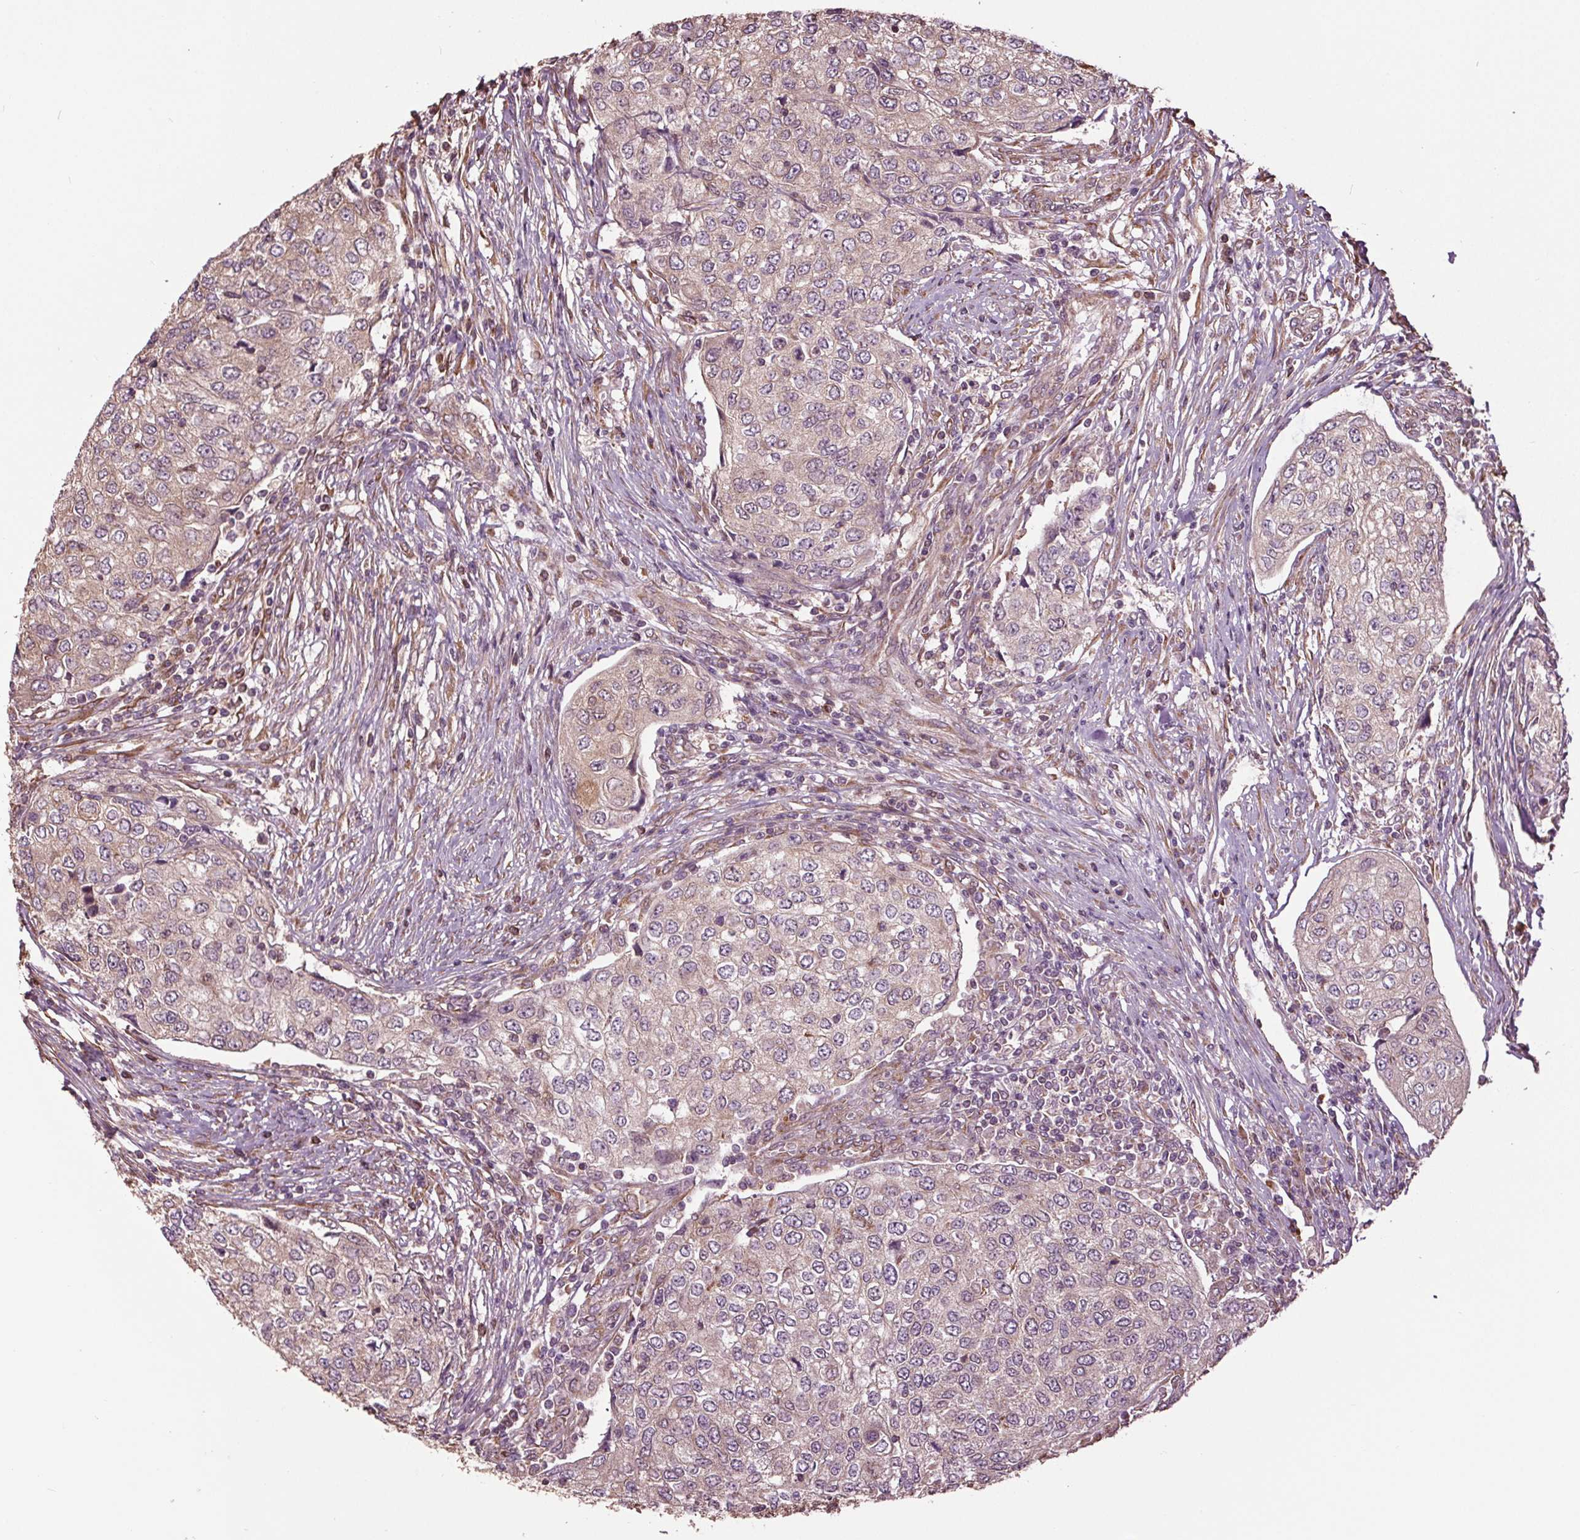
{"staining": {"intensity": "weak", "quantity": "<25%", "location": "cytoplasmic/membranous"}, "tissue": "urothelial cancer", "cell_type": "Tumor cells", "image_type": "cancer", "snomed": [{"axis": "morphology", "description": "Urothelial carcinoma, High grade"}, {"axis": "topography", "description": "Urinary bladder"}], "caption": "High magnification brightfield microscopy of urothelial cancer stained with DAB (brown) and counterstained with hematoxylin (blue): tumor cells show no significant staining. The staining is performed using DAB brown chromogen with nuclei counter-stained in using hematoxylin.", "gene": "RNPEP", "patient": {"sex": "female", "age": 78}}